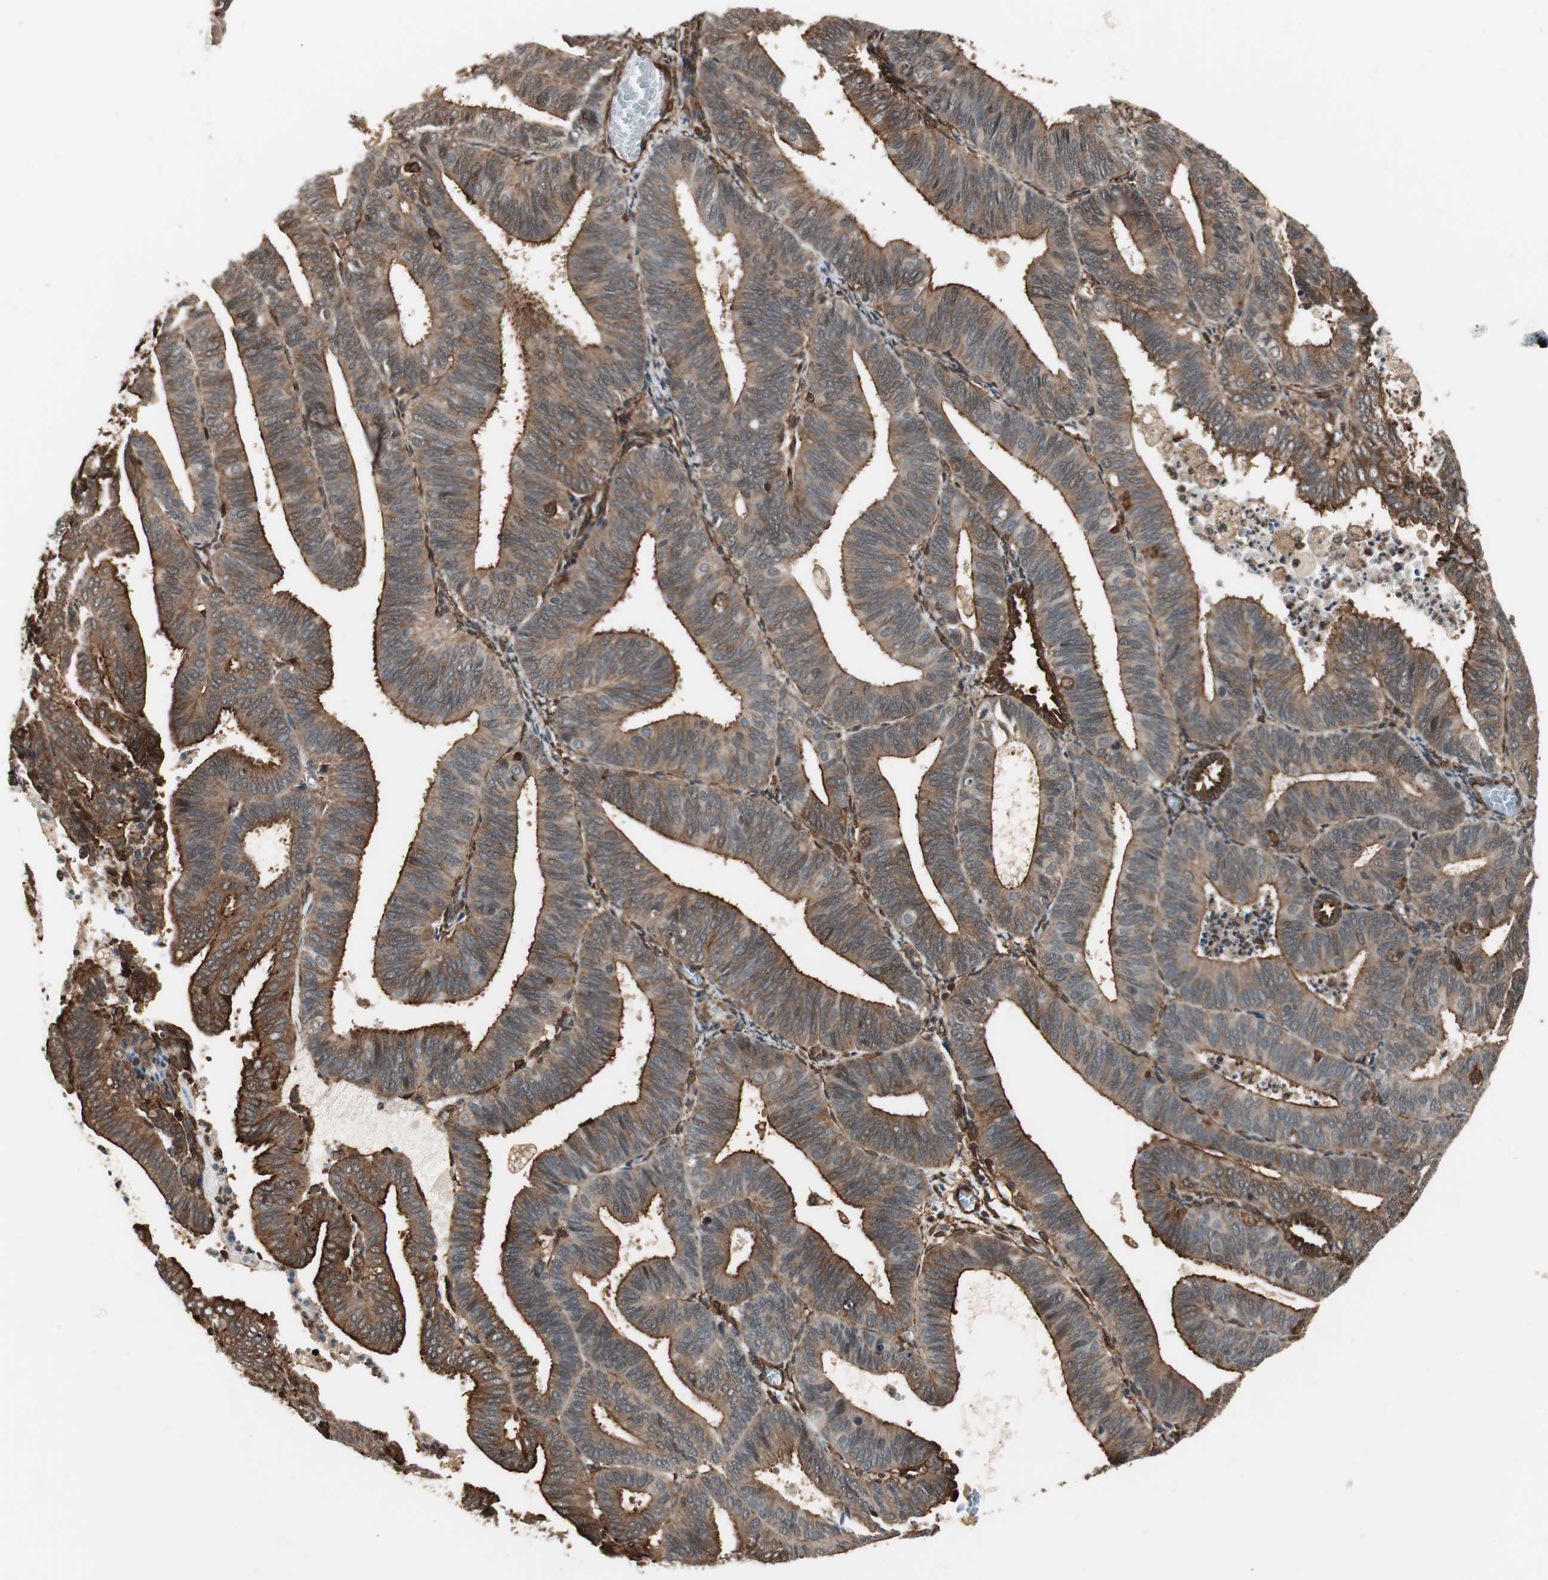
{"staining": {"intensity": "strong", "quantity": ">75%", "location": "cytoplasmic/membranous"}, "tissue": "endometrial cancer", "cell_type": "Tumor cells", "image_type": "cancer", "snomed": [{"axis": "morphology", "description": "Adenocarcinoma, NOS"}, {"axis": "topography", "description": "Uterus"}], "caption": "Immunohistochemistry staining of endometrial cancer (adenocarcinoma), which displays high levels of strong cytoplasmic/membranous staining in about >75% of tumor cells indicating strong cytoplasmic/membranous protein positivity. The staining was performed using DAB (3,3'-diaminobenzidine) (brown) for protein detection and nuclei were counterstained in hematoxylin (blue).", "gene": "PTPN11", "patient": {"sex": "female", "age": 60}}